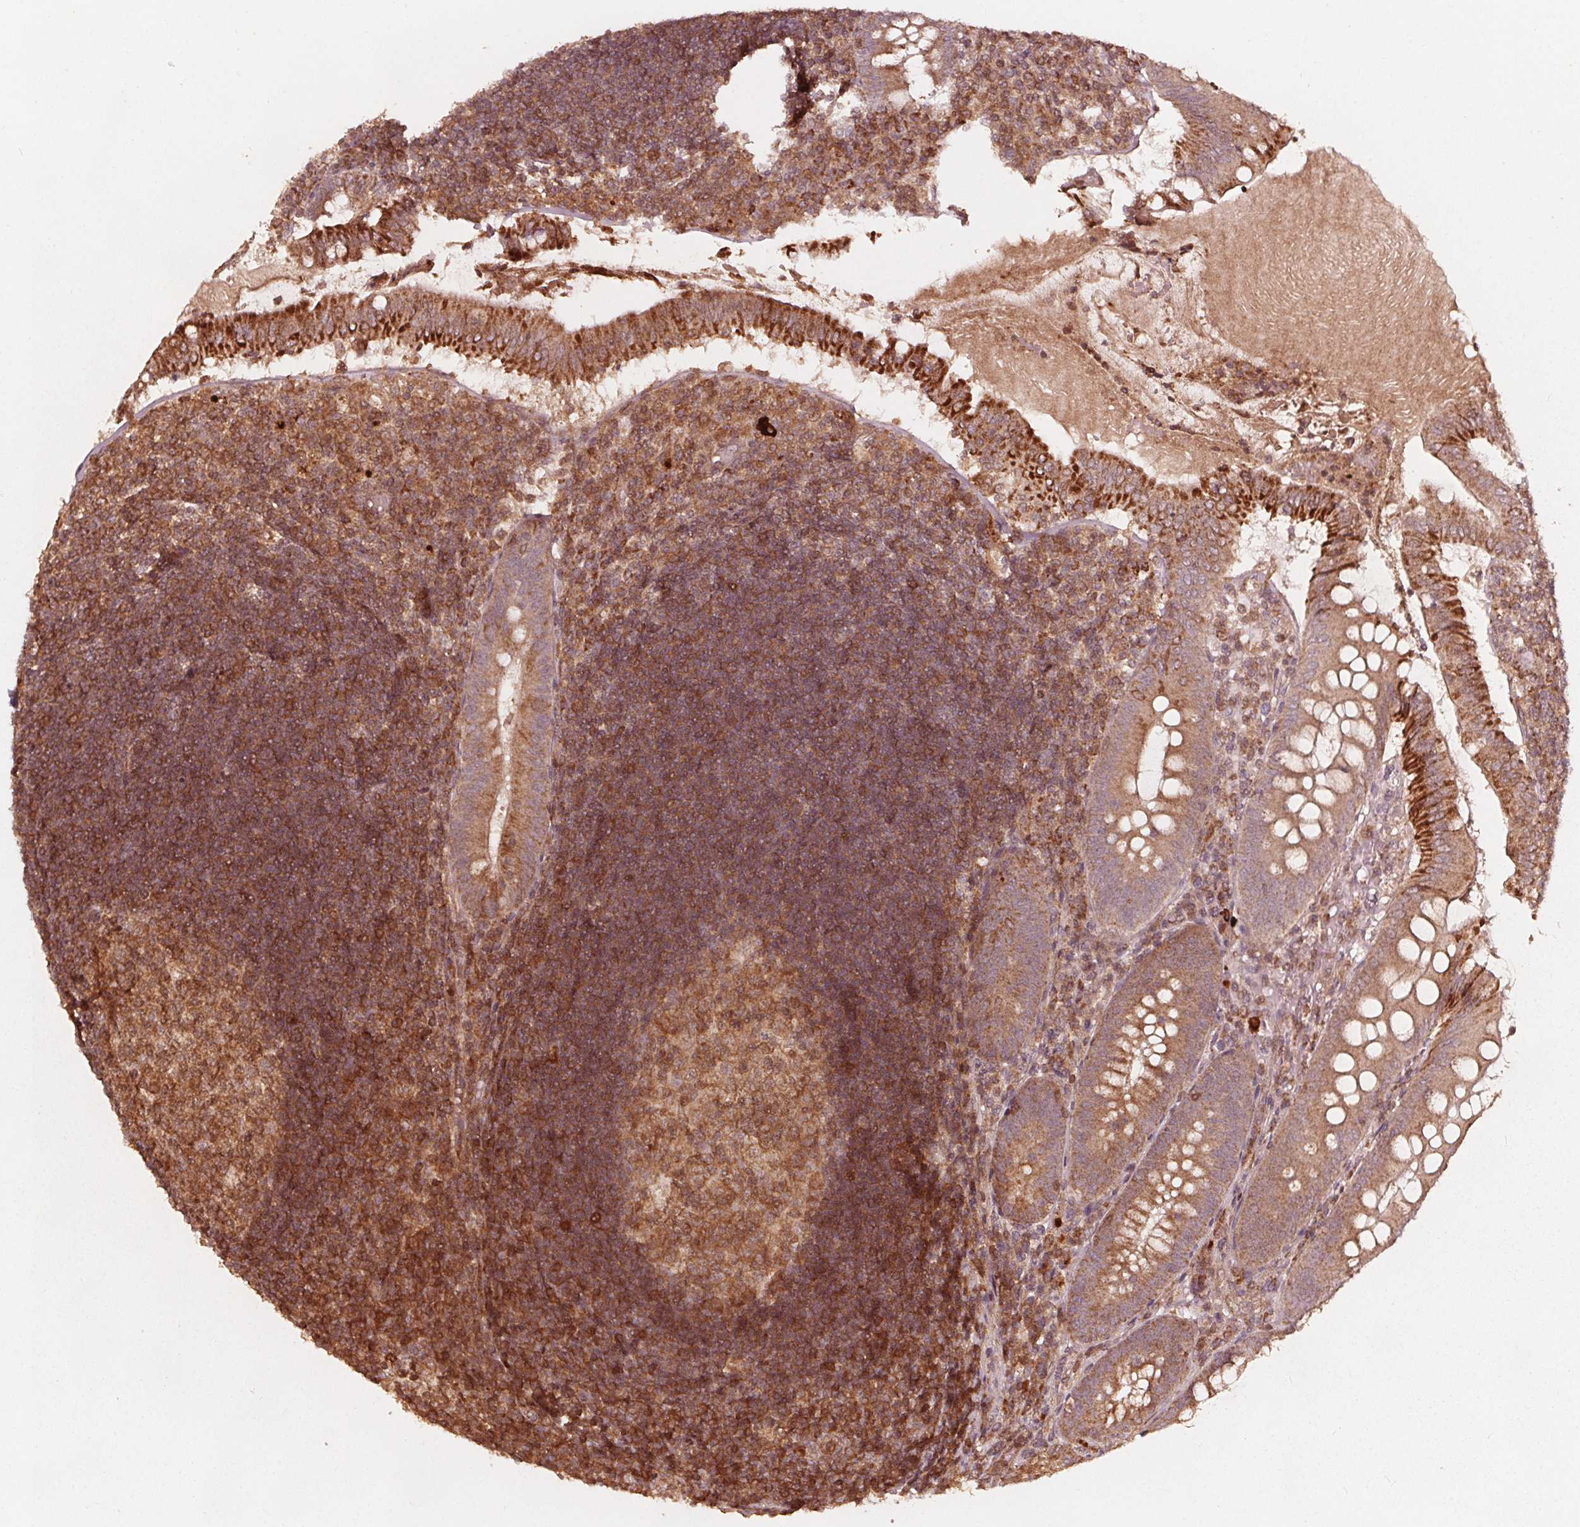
{"staining": {"intensity": "strong", "quantity": ">75%", "location": "cytoplasmic/membranous"}, "tissue": "appendix", "cell_type": "Glandular cells", "image_type": "normal", "snomed": [{"axis": "morphology", "description": "Normal tissue, NOS"}, {"axis": "morphology", "description": "Inflammation, NOS"}, {"axis": "topography", "description": "Appendix"}], "caption": "The image shows immunohistochemical staining of normal appendix. There is strong cytoplasmic/membranous expression is appreciated in approximately >75% of glandular cells. (IHC, brightfield microscopy, high magnification).", "gene": "AIP", "patient": {"sex": "male", "age": 16}}